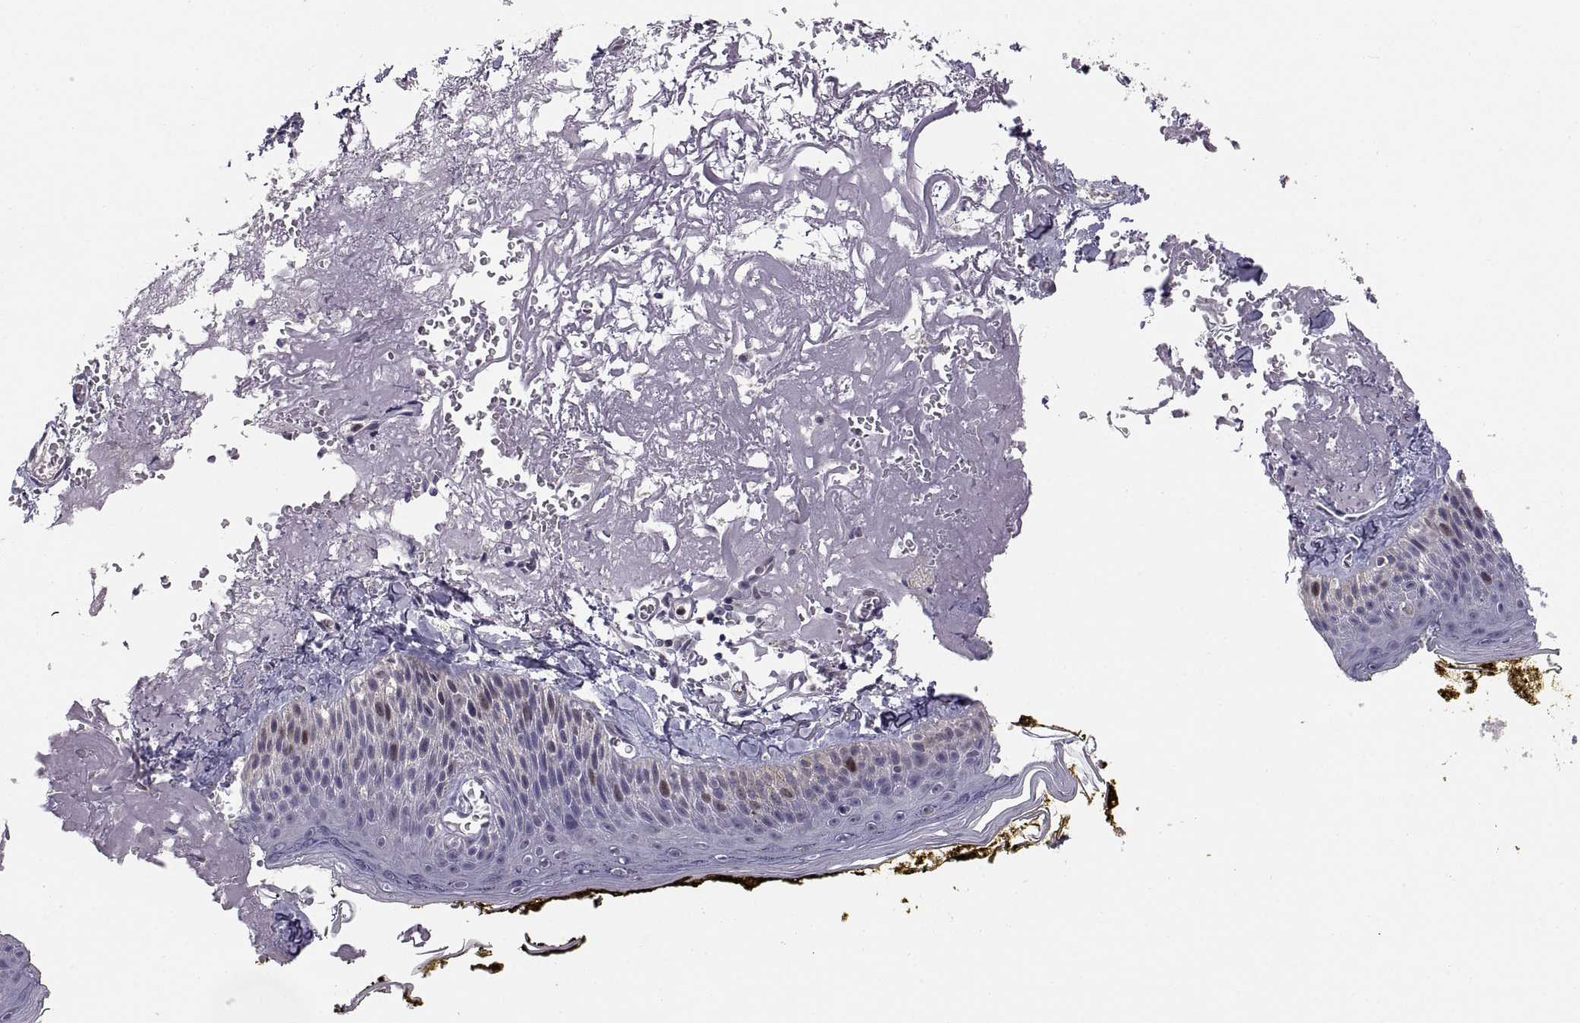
{"staining": {"intensity": "negative", "quantity": "none", "location": "none"}, "tissue": "skin", "cell_type": "Fibroblasts", "image_type": "normal", "snomed": [{"axis": "morphology", "description": "Normal tissue, NOS"}, {"axis": "topography", "description": "Skin"}], "caption": "A high-resolution photomicrograph shows IHC staining of normal skin, which shows no significant staining in fibroblasts.", "gene": "CHFR", "patient": {"sex": "male", "age": 76}}